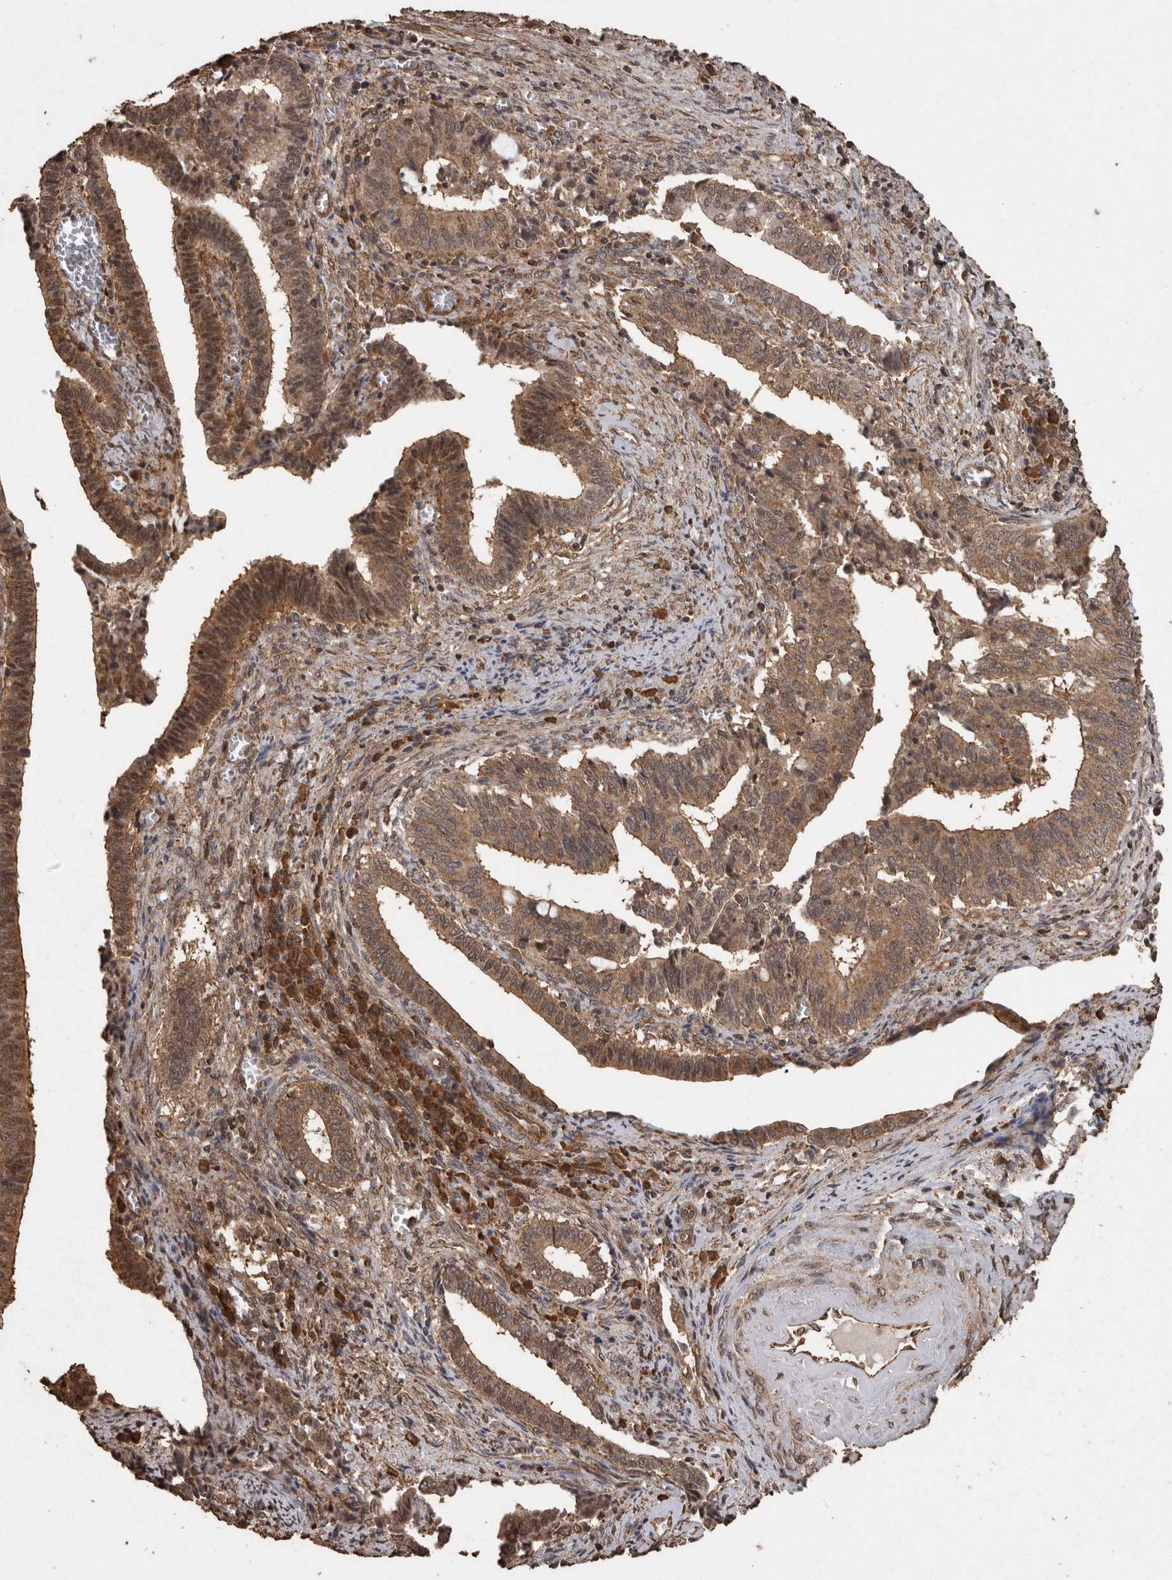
{"staining": {"intensity": "moderate", "quantity": ">75%", "location": "cytoplasmic/membranous"}, "tissue": "cervical cancer", "cell_type": "Tumor cells", "image_type": "cancer", "snomed": [{"axis": "morphology", "description": "Adenocarcinoma, NOS"}, {"axis": "topography", "description": "Cervix"}], "caption": "An immunohistochemistry photomicrograph of neoplastic tissue is shown. Protein staining in brown shows moderate cytoplasmic/membranous positivity in cervical adenocarcinoma within tumor cells.", "gene": "PINK1", "patient": {"sex": "female", "age": 44}}